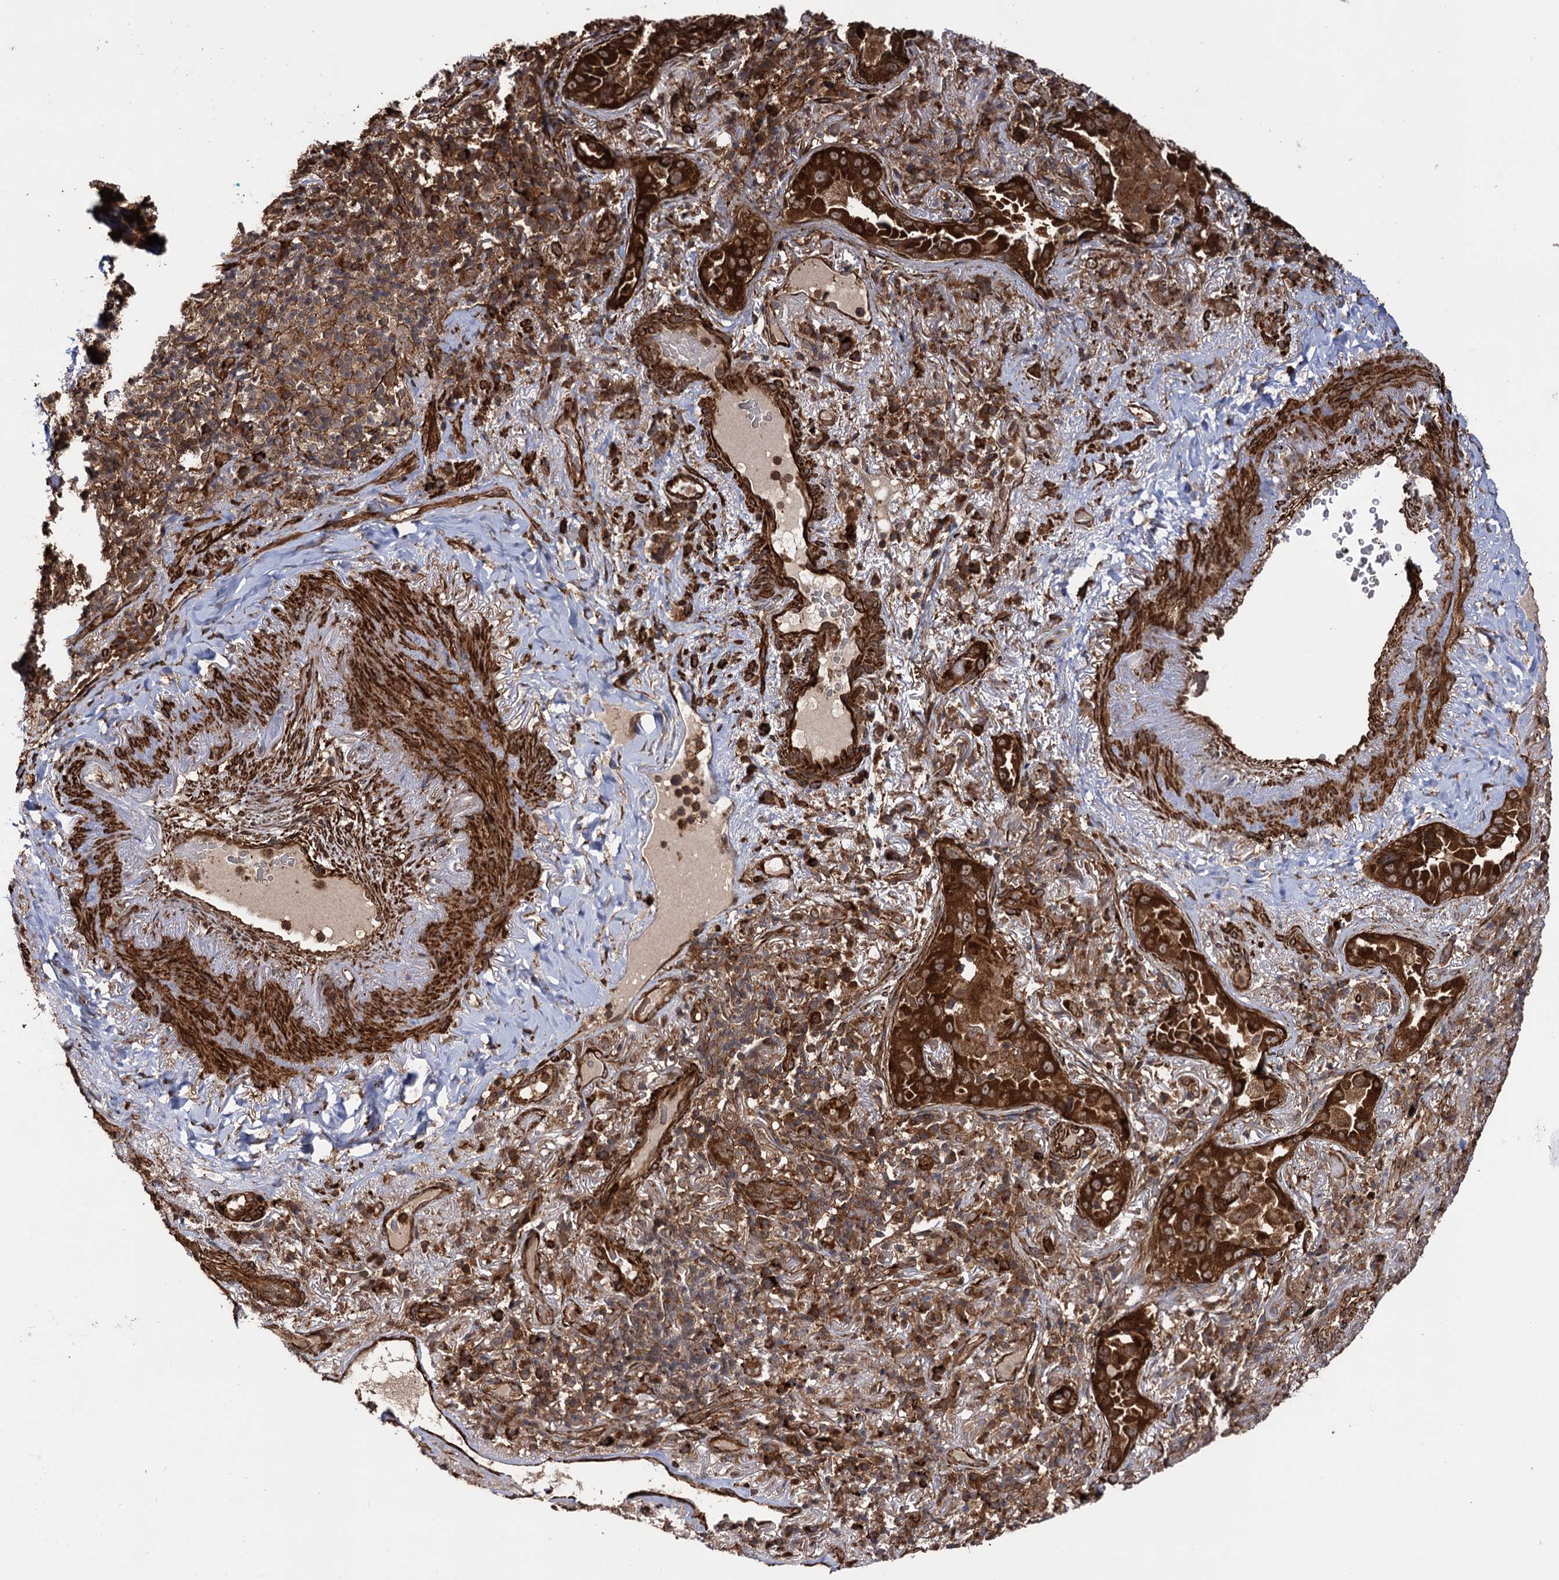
{"staining": {"intensity": "strong", "quantity": ">75%", "location": "cytoplasmic/membranous"}, "tissue": "lung cancer", "cell_type": "Tumor cells", "image_type": "cancer", "snomed": [{"axis": "morphology", "description": "Adenocarcinoma, NOS"}, {"axis": "topography", "description": "Lung"}], "caption": "Lung adenocarcinoma tissue reveals strong cytoplasmic/membranous expression in about >75% of tumor cells, visualized by immunohistochemistry.", "gene": "ATP8B4", "patient": {"sex": "female", "age": 69}}